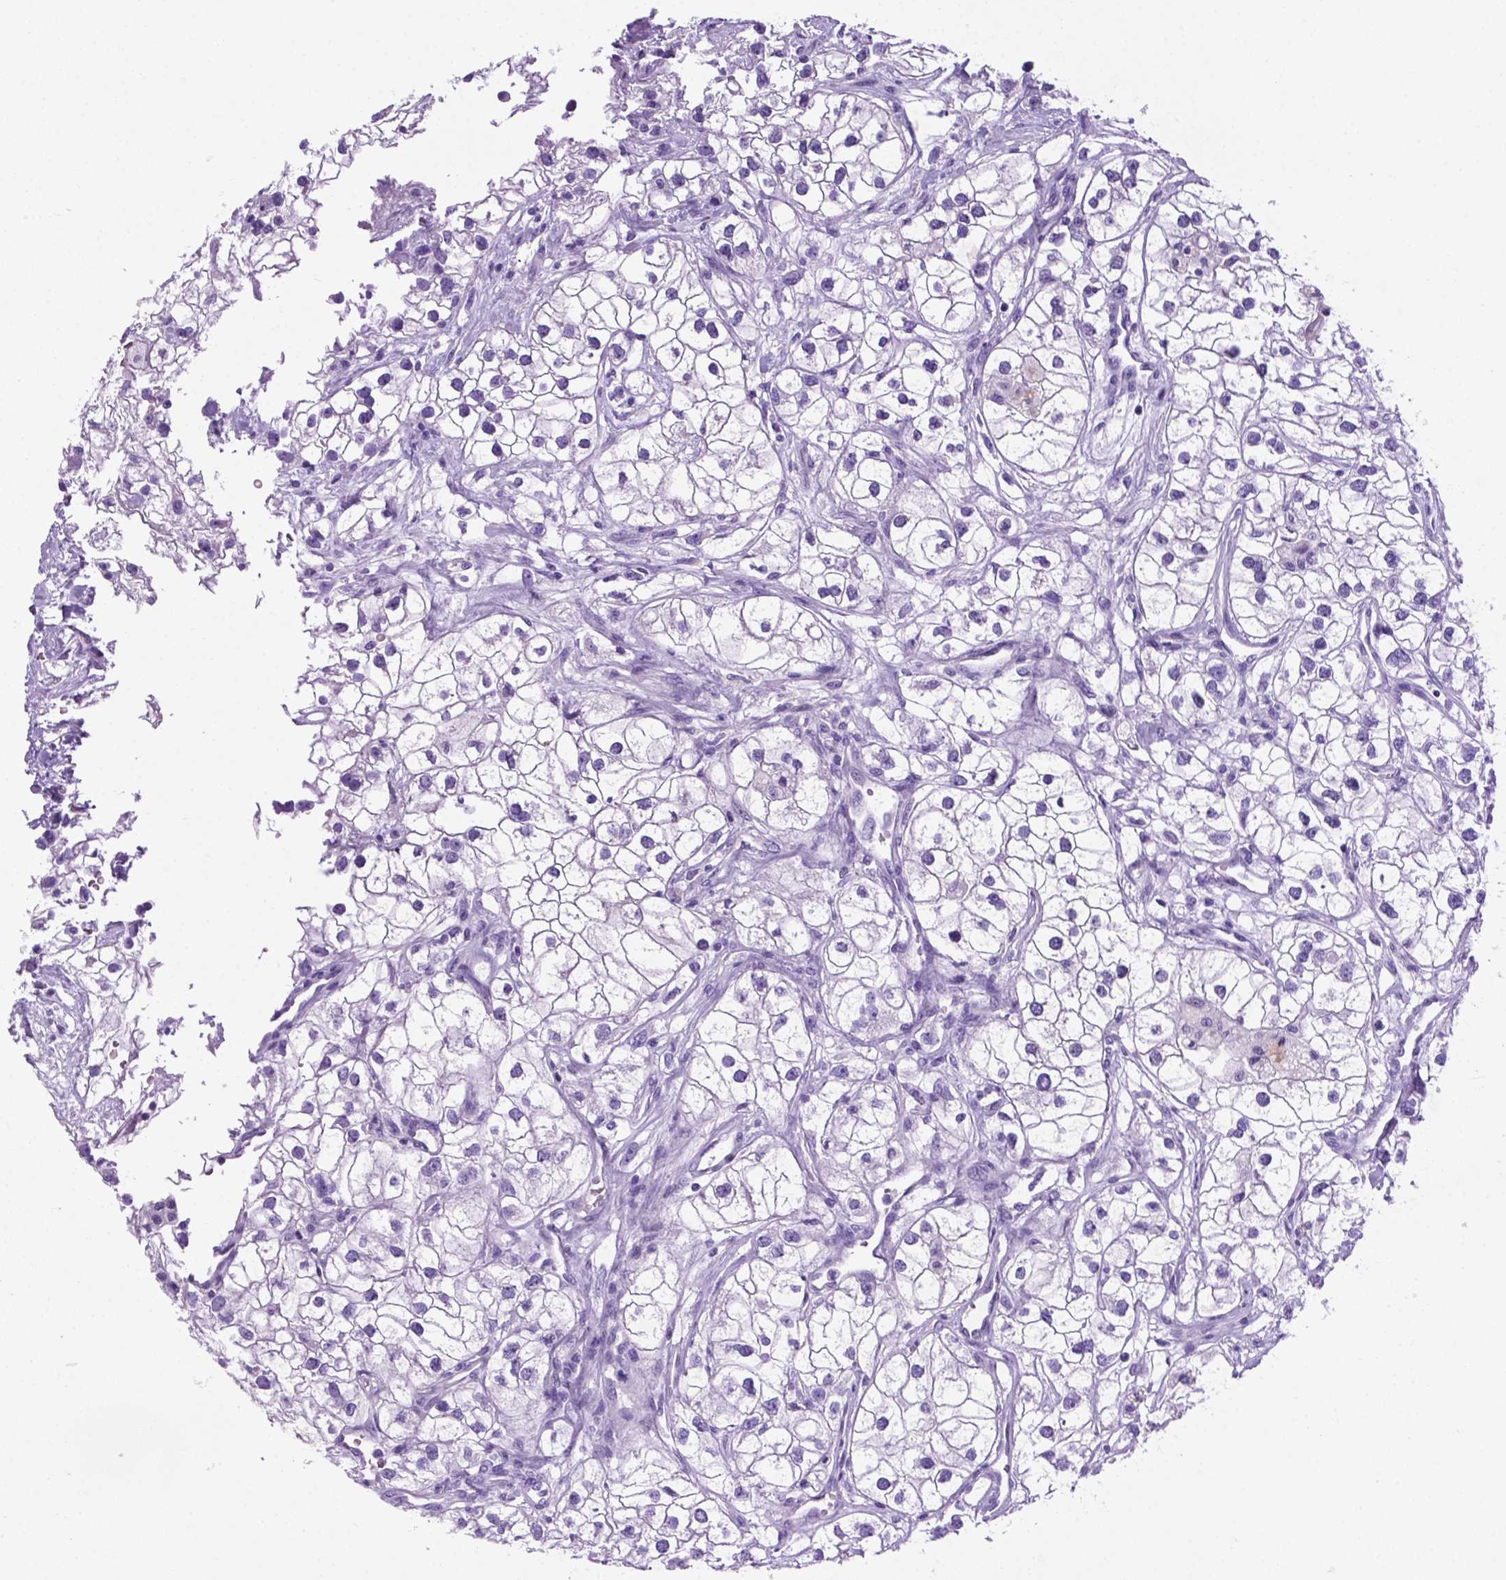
{"staining": {"intensity": "negative", "quantity": "none", "location": "none"}, "tissue": "renal cancer", "cell_type": "Tumor cells", "image_type": "cancer", "snomed": [{"axis": "morphology", "description": "Adenocarcinoma, NOS"}, {"axis": "topography", "description": "Kidney"}], "caption": "There is no significant positivity in tumor cells of renal cancer.", "gene": "C17orf107", "patient": {"sex": "male", "age": 59}}